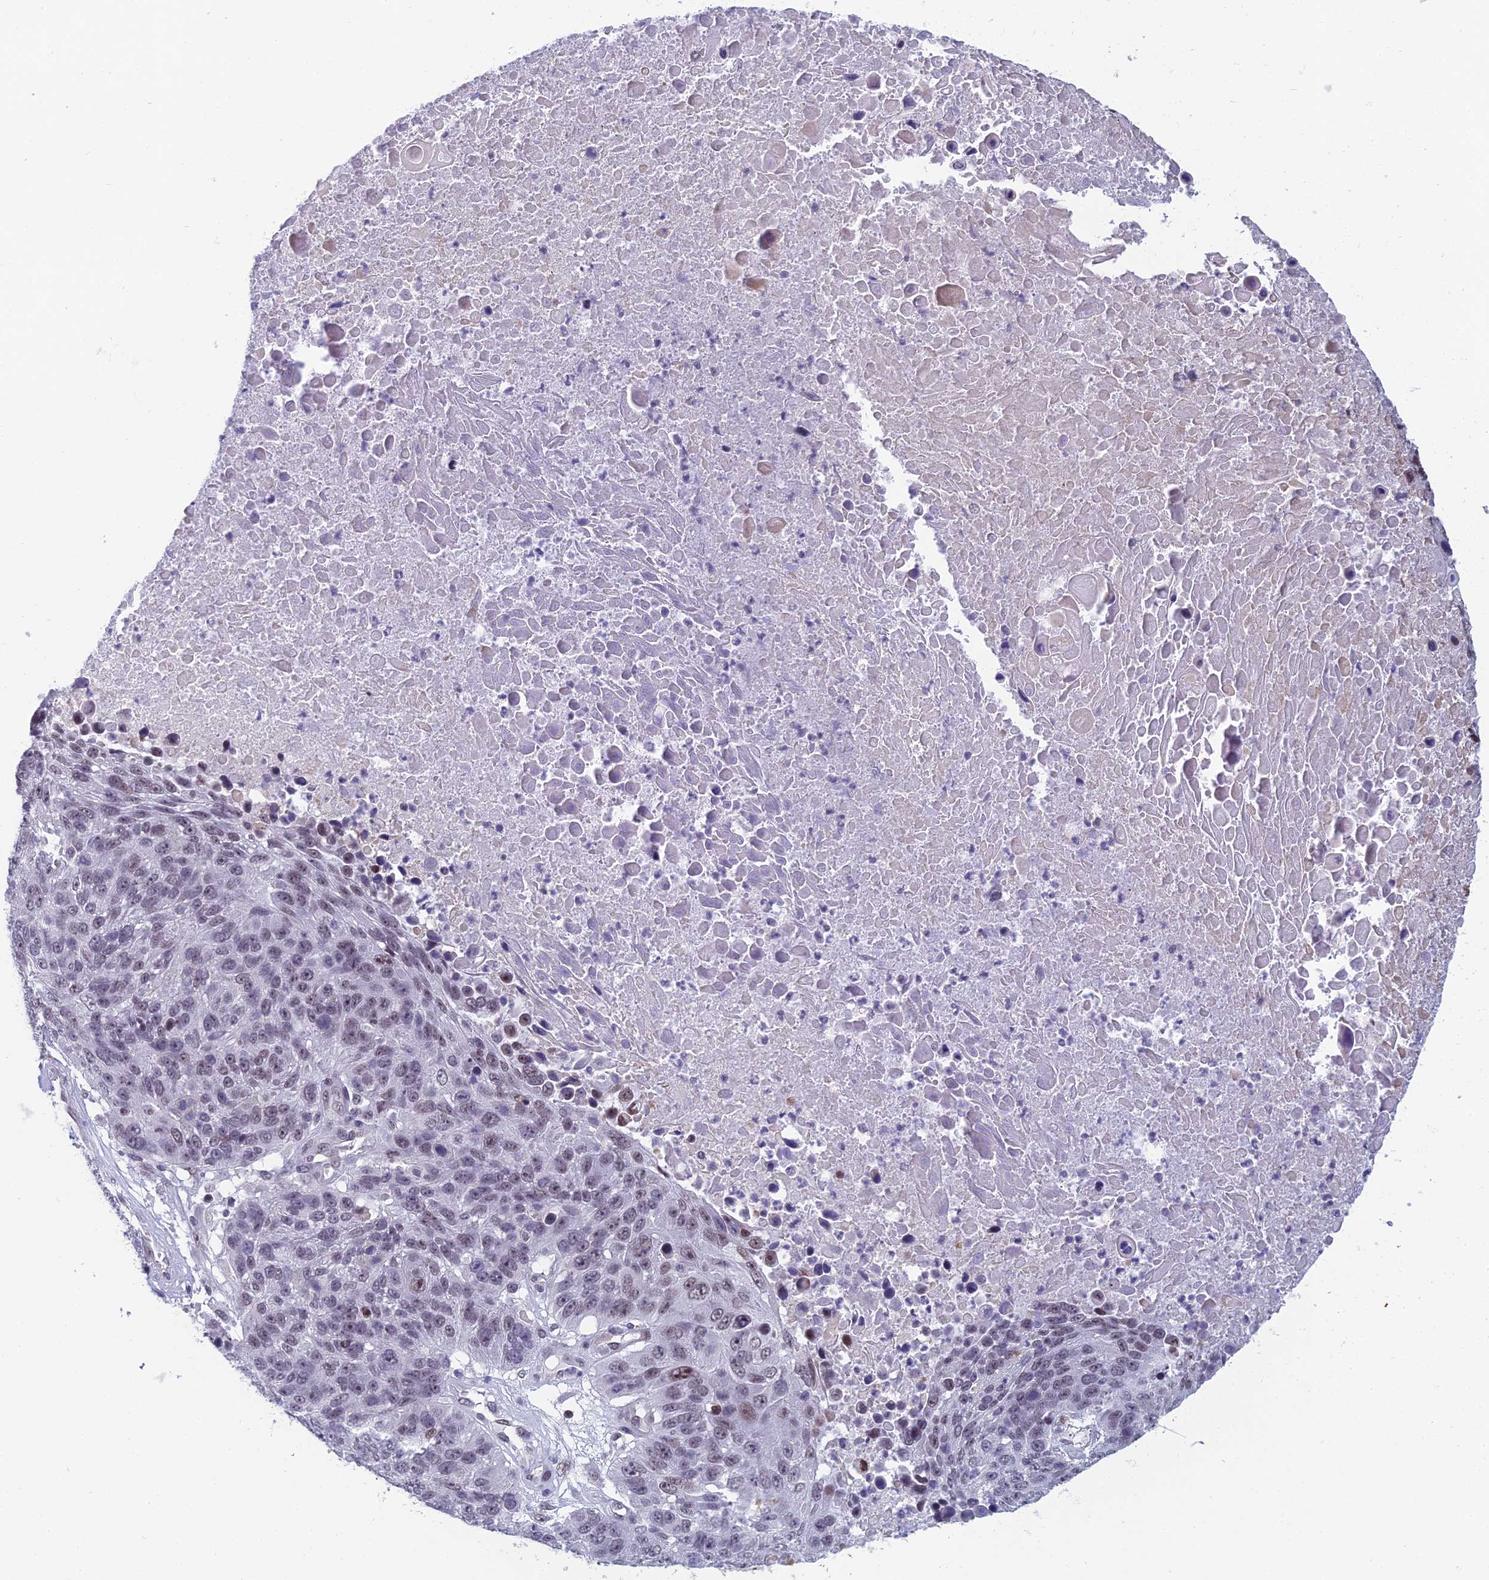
{"staining": {"intensity": "weak", "quantity": "<25%", "location": "nuclear"}, "tissue": "lung cancer", "cell_type": "Tumor cells", "image_type": "cancer", "snomed": [{"axis": "morphology", "description": "Normal tissue, NOS"}, {"axis": "morphology", "description": "Squamous cell carcinoma, NOS"}, {"axis": "topography", "description": "Lymph node"}, {"axis": "topography", "description": "Lung"}], "caption": "The IHC micrograph has no significant staining in tumor cells of squamous cell carcinoma (lung) tissue.", "gene": "RGS17", "patient": {"sex": "male", "age": 66}}